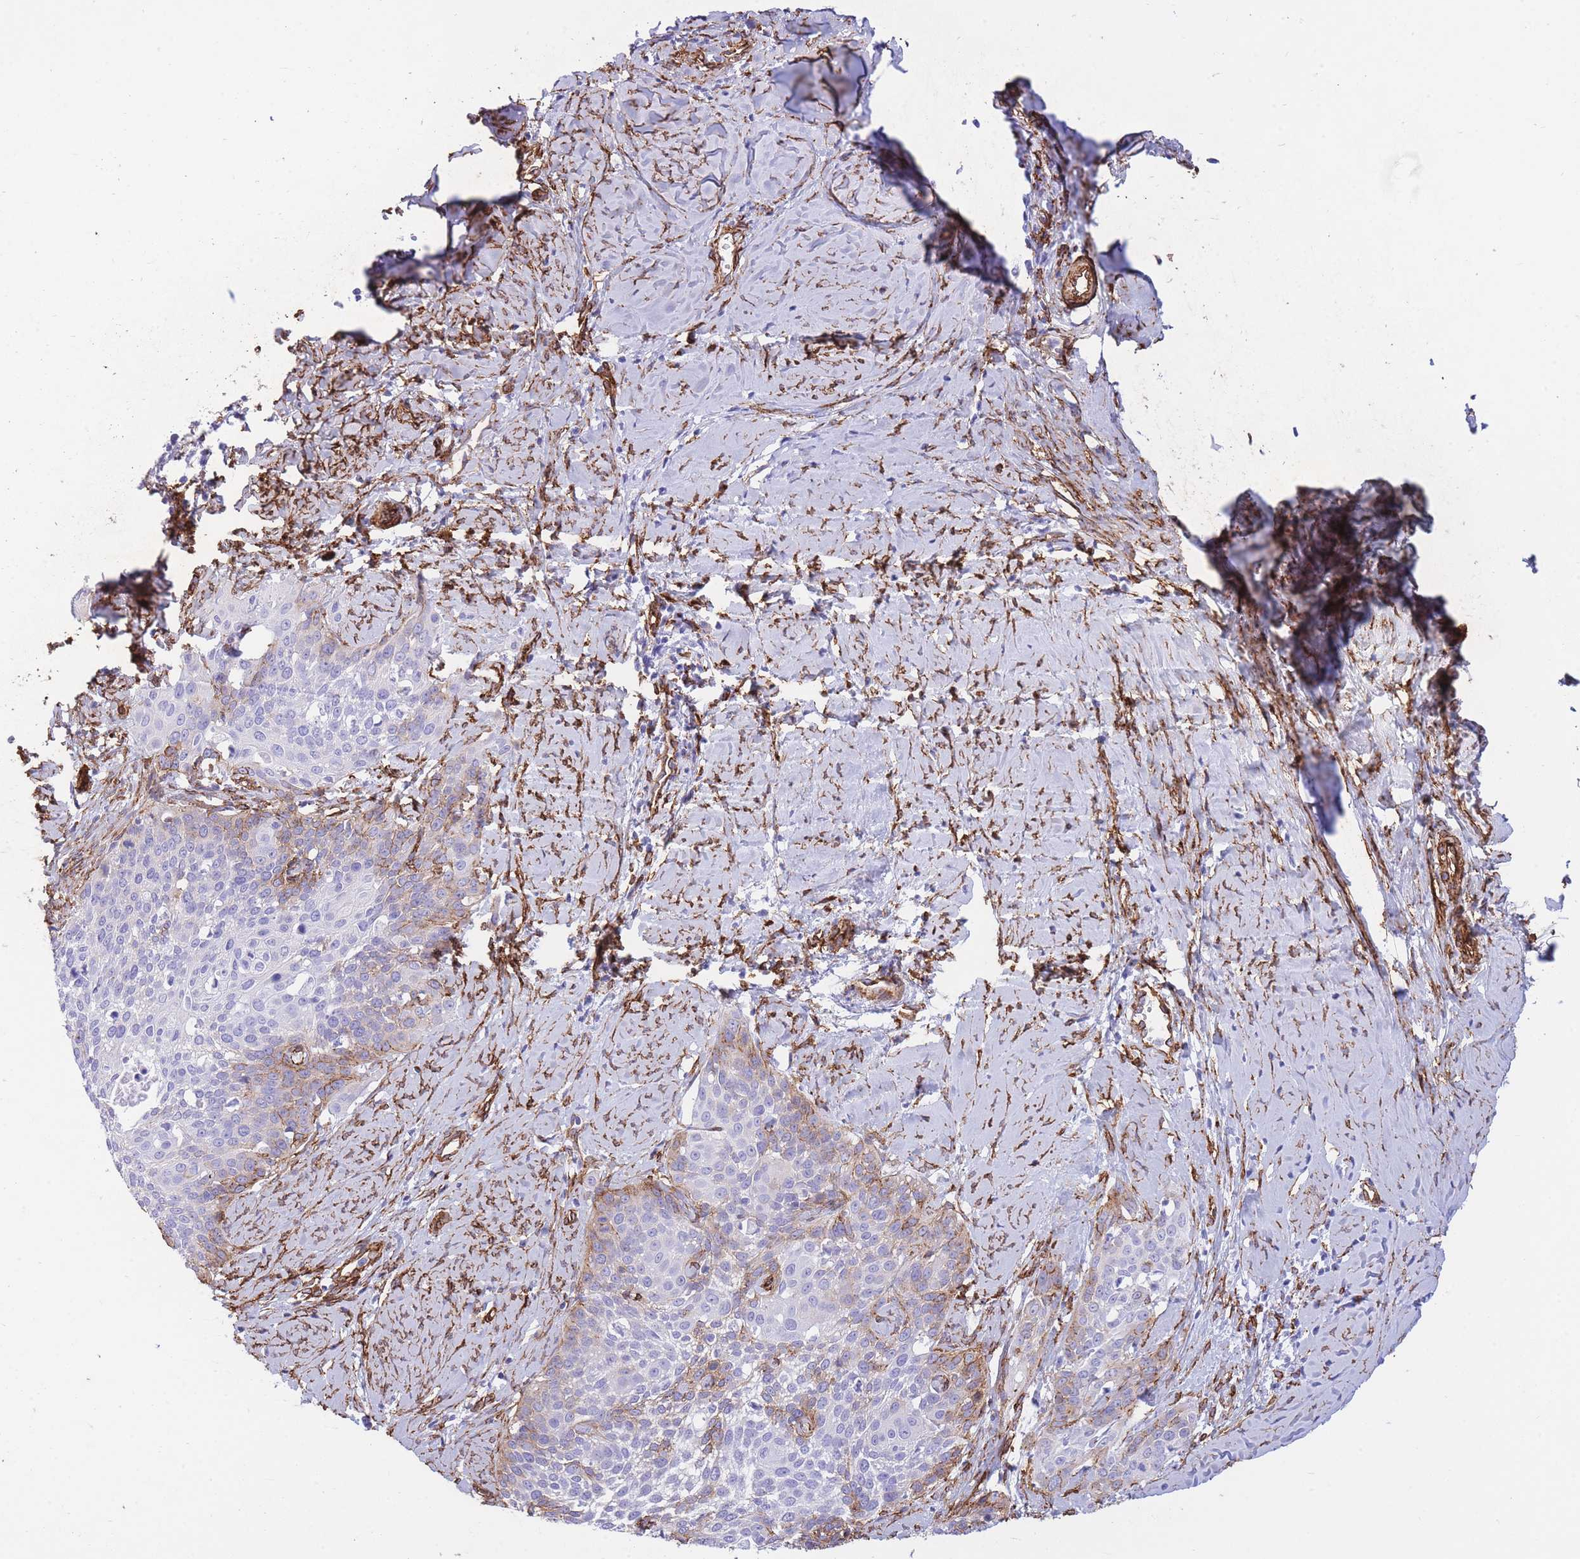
{"staining": {"intensity": "negative", "quantity": "none", "location": "none"}, "tissue": "cervical cancer", "cell_type": "Tumor cells", "image_type": "cancer", "snomed": [{"axis": "morphology", "description": "Squamous cell carcinoma, NOS"}, {"axis": "topography", "description": "Cervix"}], "caption": "An image of human cervical cancer is negative for staining in tumor cells.", "gene": "CAVIN1", "patient": {"sex": "female", "age": 44}}